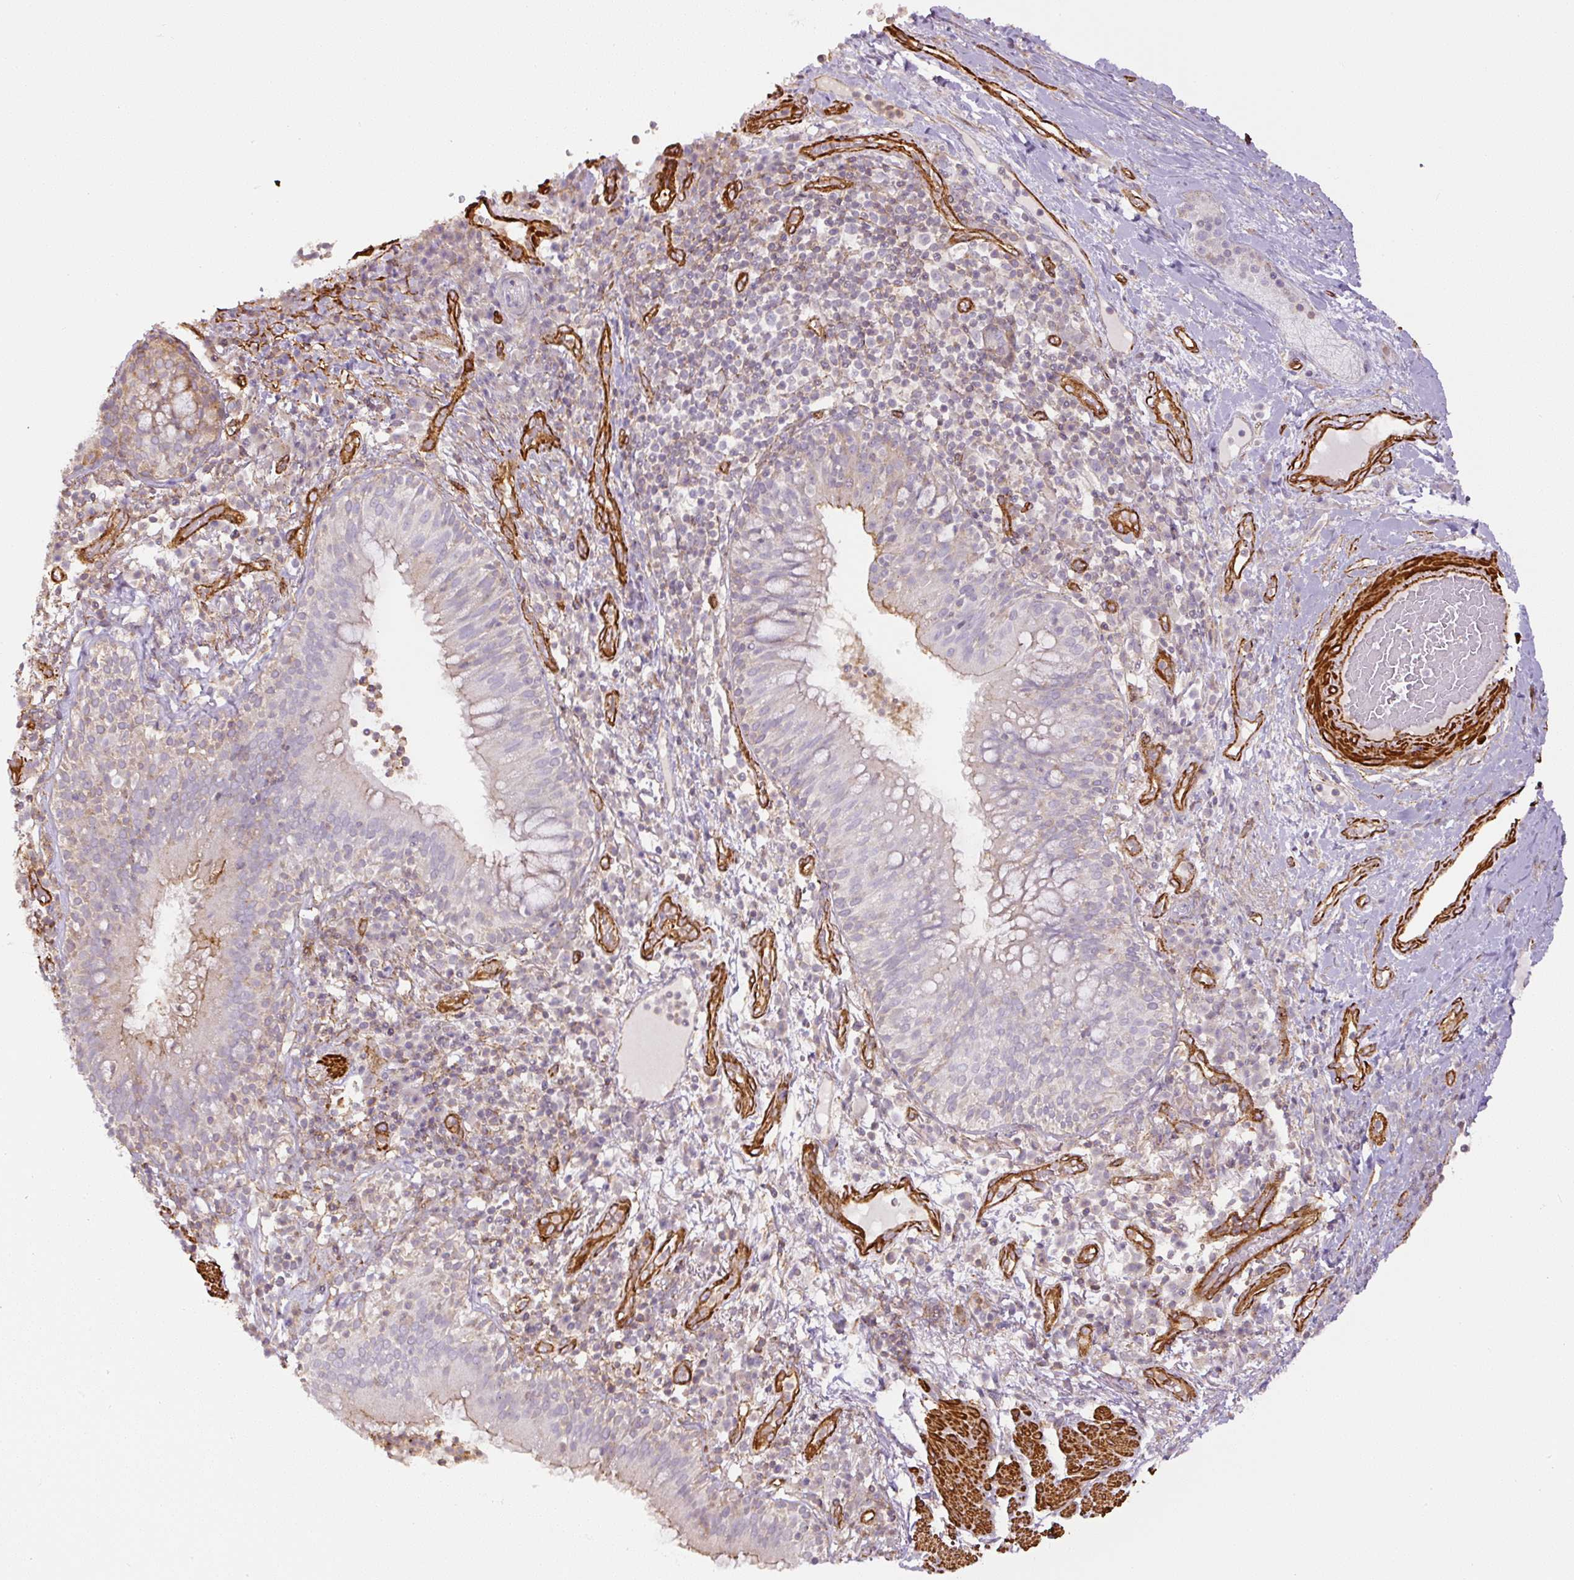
{"staining": {"intensity": "weak", "quantity": "<25%", "location": "cytoplasmic/membranous"}, "tissue": "bronchus", "cell_type": "Respiratory epithelial cells", "image_type": "normal", "snomed": [{"axis": "morphology", "description": "Normal tissue, NOS"}, {"axis": "topography", "description": "Cartilage tissue"}, {"axis": "topography", "description": "Bronchus"}], "caption": "IHC image of normal bronchus stained for a protein (brown), which displays no staining in respiratory epithelial cells.", "gene": "MYL12A", "patient": {"sex": "male", "age": 56}}